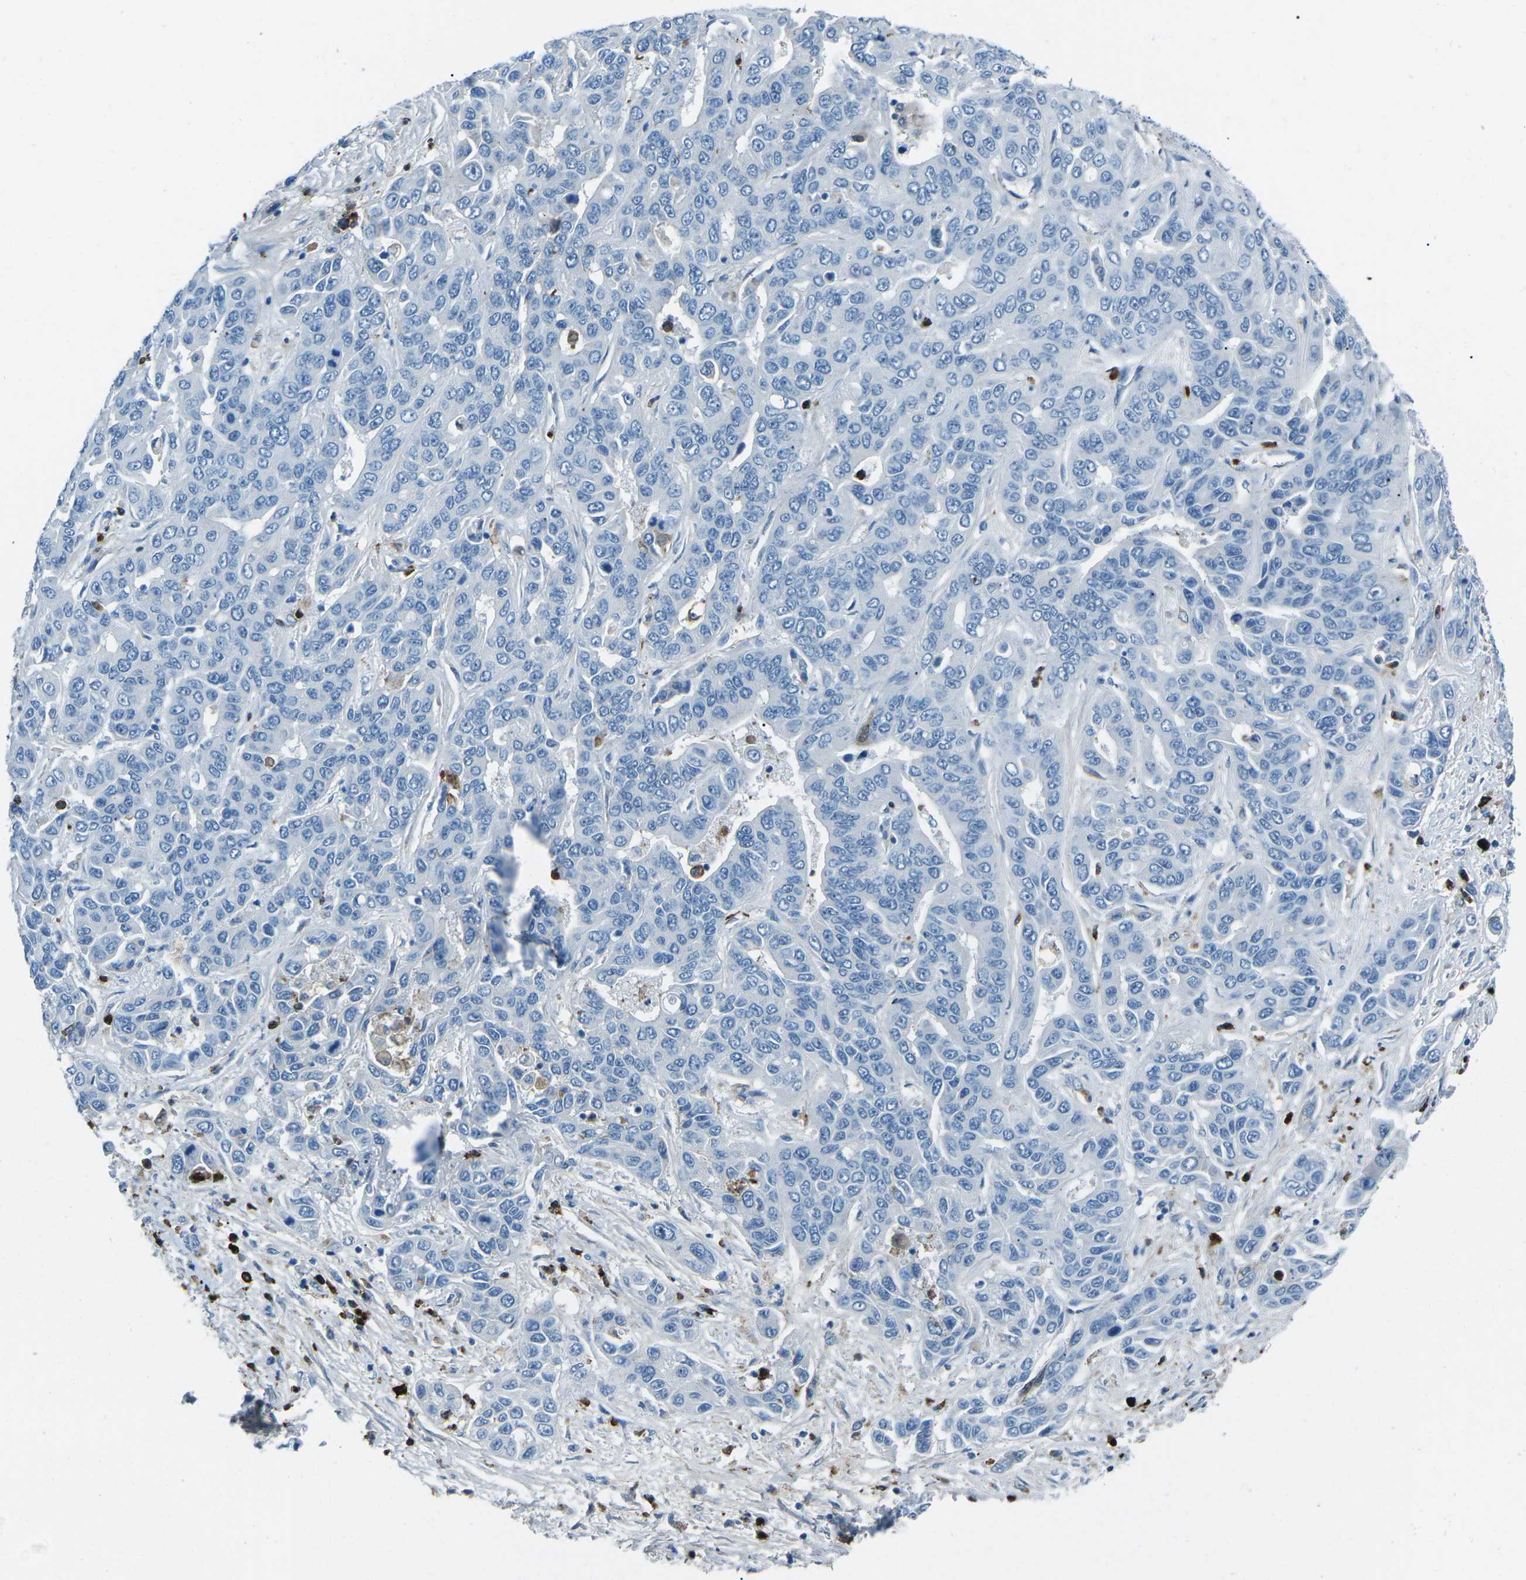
{"staining": {"intensity": "negative", "quantity": "none", "location": "none"}, "tissue": "liver cancer", "cell_type": "Tumor cells", "image_type": "cancer", "snomed": [{"axis": "morphology", "description": "Cholangiocarcinoma"}, {"axis": "topography", "description": "Liver"}], "caption": "Photomicrograph shows no significant protein positivity in tumor cells of liver cholangiocarcinoma.", "gene": "FCN1", "patient": {"sex": "female", "age": 52}}